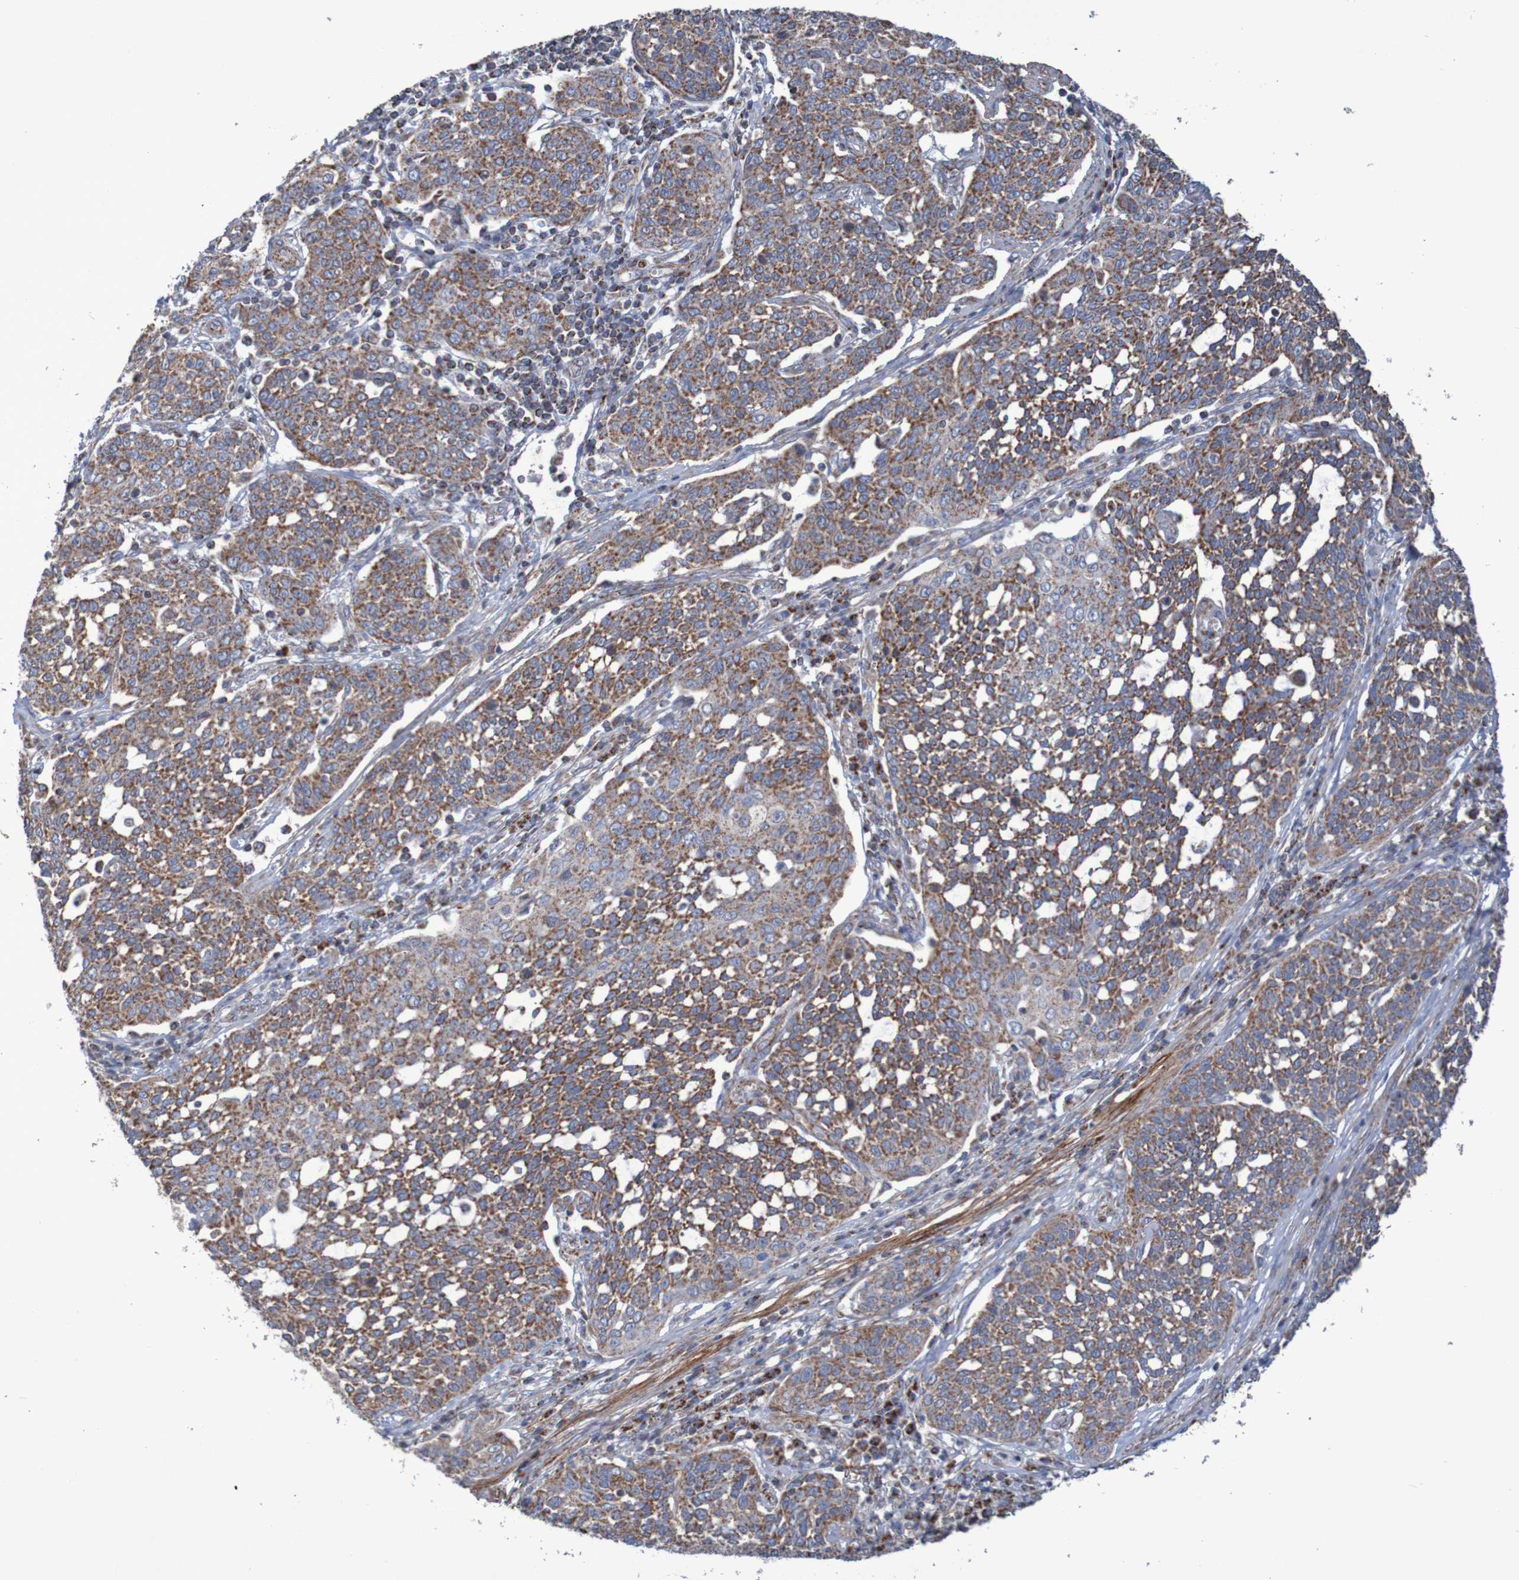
{"staining": {"intensity": "moderate", "quantity": ">75%", "location": "cytoplasmic/membranous"}, "tissue": "cervical cancer", "cell_type": "Tumor cells", "image_type": "cancer", "snomed": [{"axis": "morphology", "description": "Squamous cell carcinoma, NOS"}, {"axis": "topography", "description": "Cervix"}], "caption": "Immunohistochemistry photomicrograph of neoplastic tissue: squamous cell carcinoma (cervical) stained using immunohistochemistry (IHC) exhibits medium levels of moderate protein expression localized specifically in the cytoplasmic/membranous of tumor cells, appearing as a cytoplasmic/membranous brown color.", "gene": "MMEL1", "patient": {"sex": "female", "age": 34}}